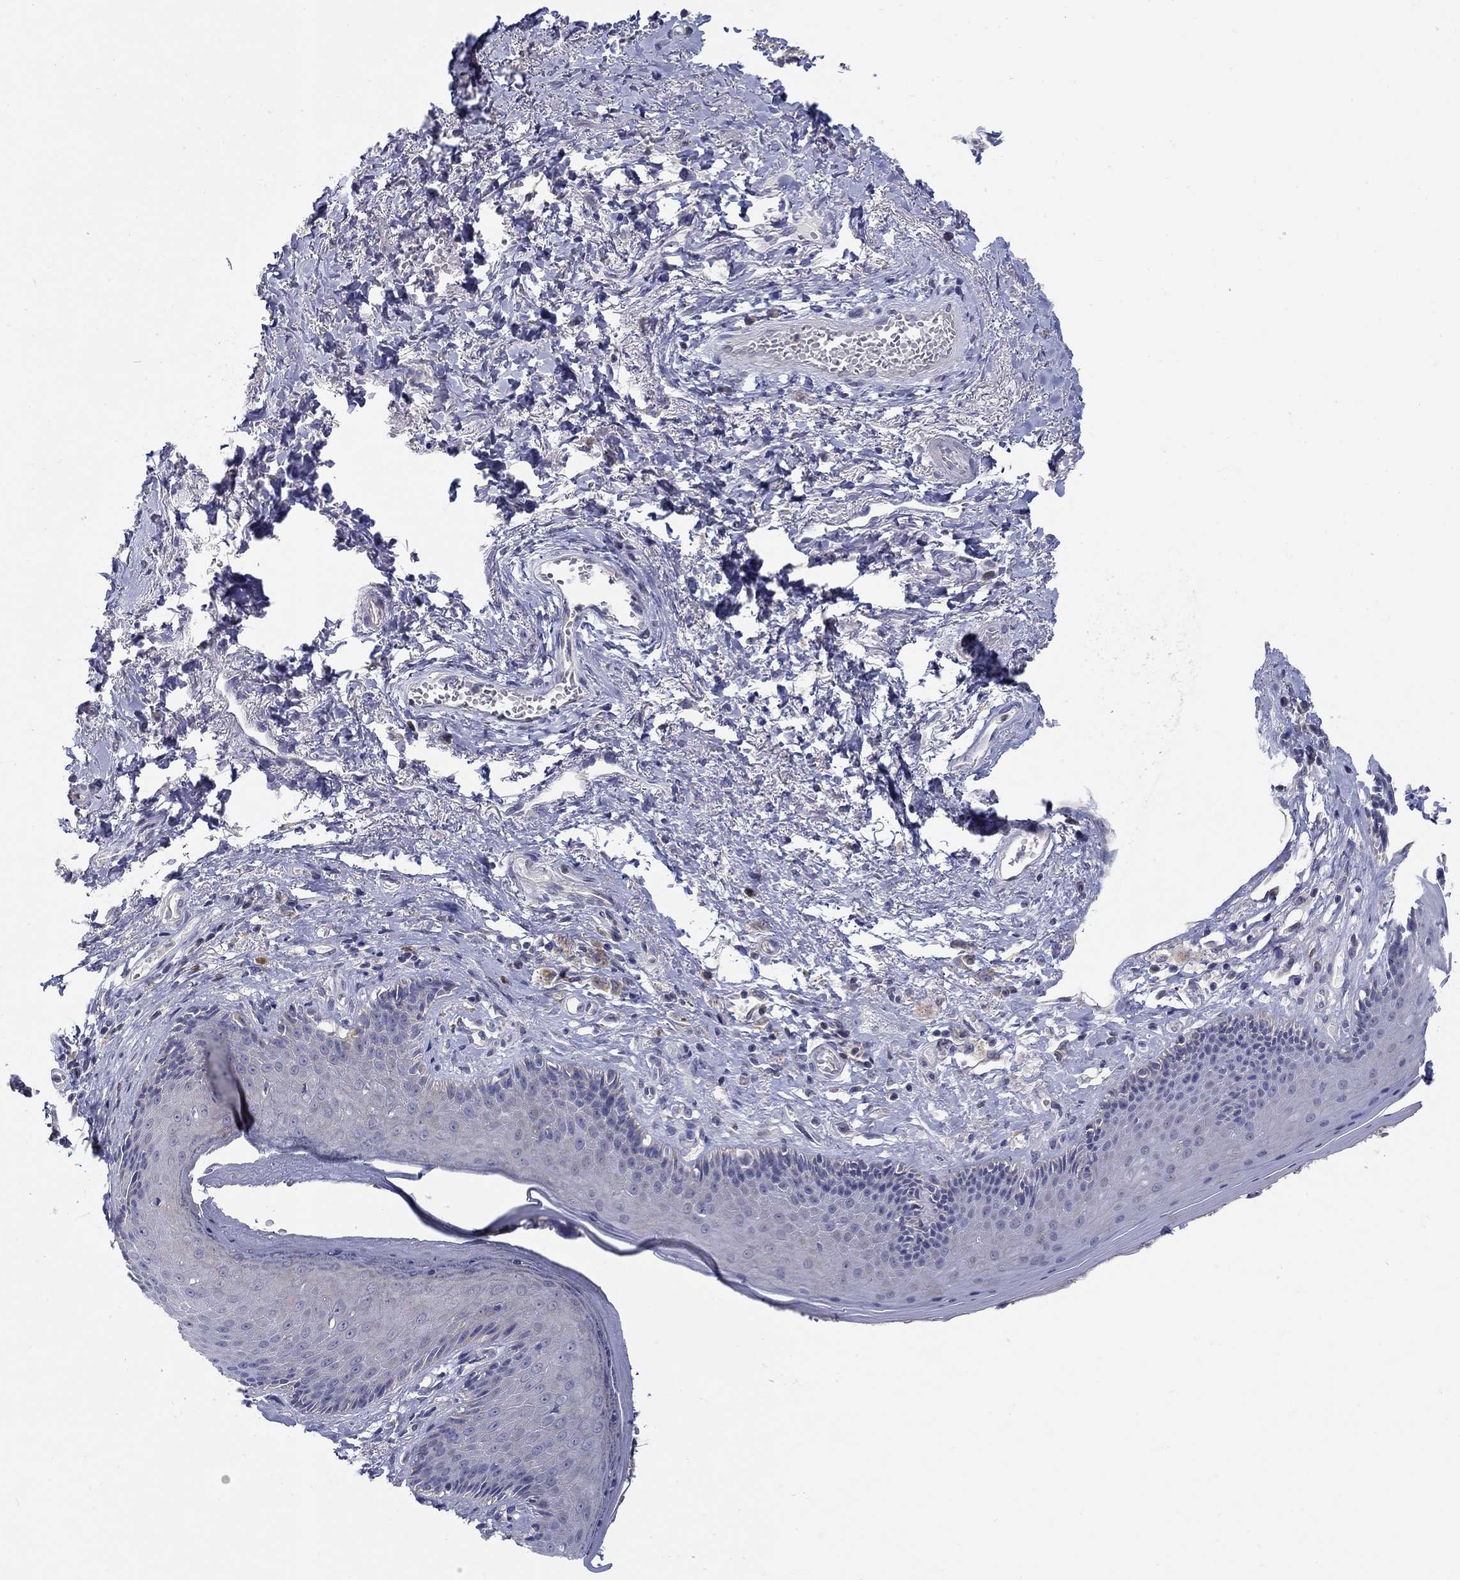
{"staining": {"intensity": "negative", "quantity": "none", "location": "none"}, "tissue": "skin", "cell_type": "Epidermal cells", "image_type": "normal", "snomed": [{"axis": "morphology", "description": "Normal tissue, NOS"}, {"axis": "morphology", "description": "Adenocarcinoma, NOS"}, {"axis": "topography", "description": "Rectum"}, {"axis": "topography", "description": "Anal"}], "caption": "High magnification brightfield microscopy of benign skin stained with DAB (3,3'-diaminobenzidine) (brown) and counterstained with hematoxylin (blue): epidermal cells show no significant staining.", "gene": "ABCA4", "patient": {"sex": "female", "age": 68}}